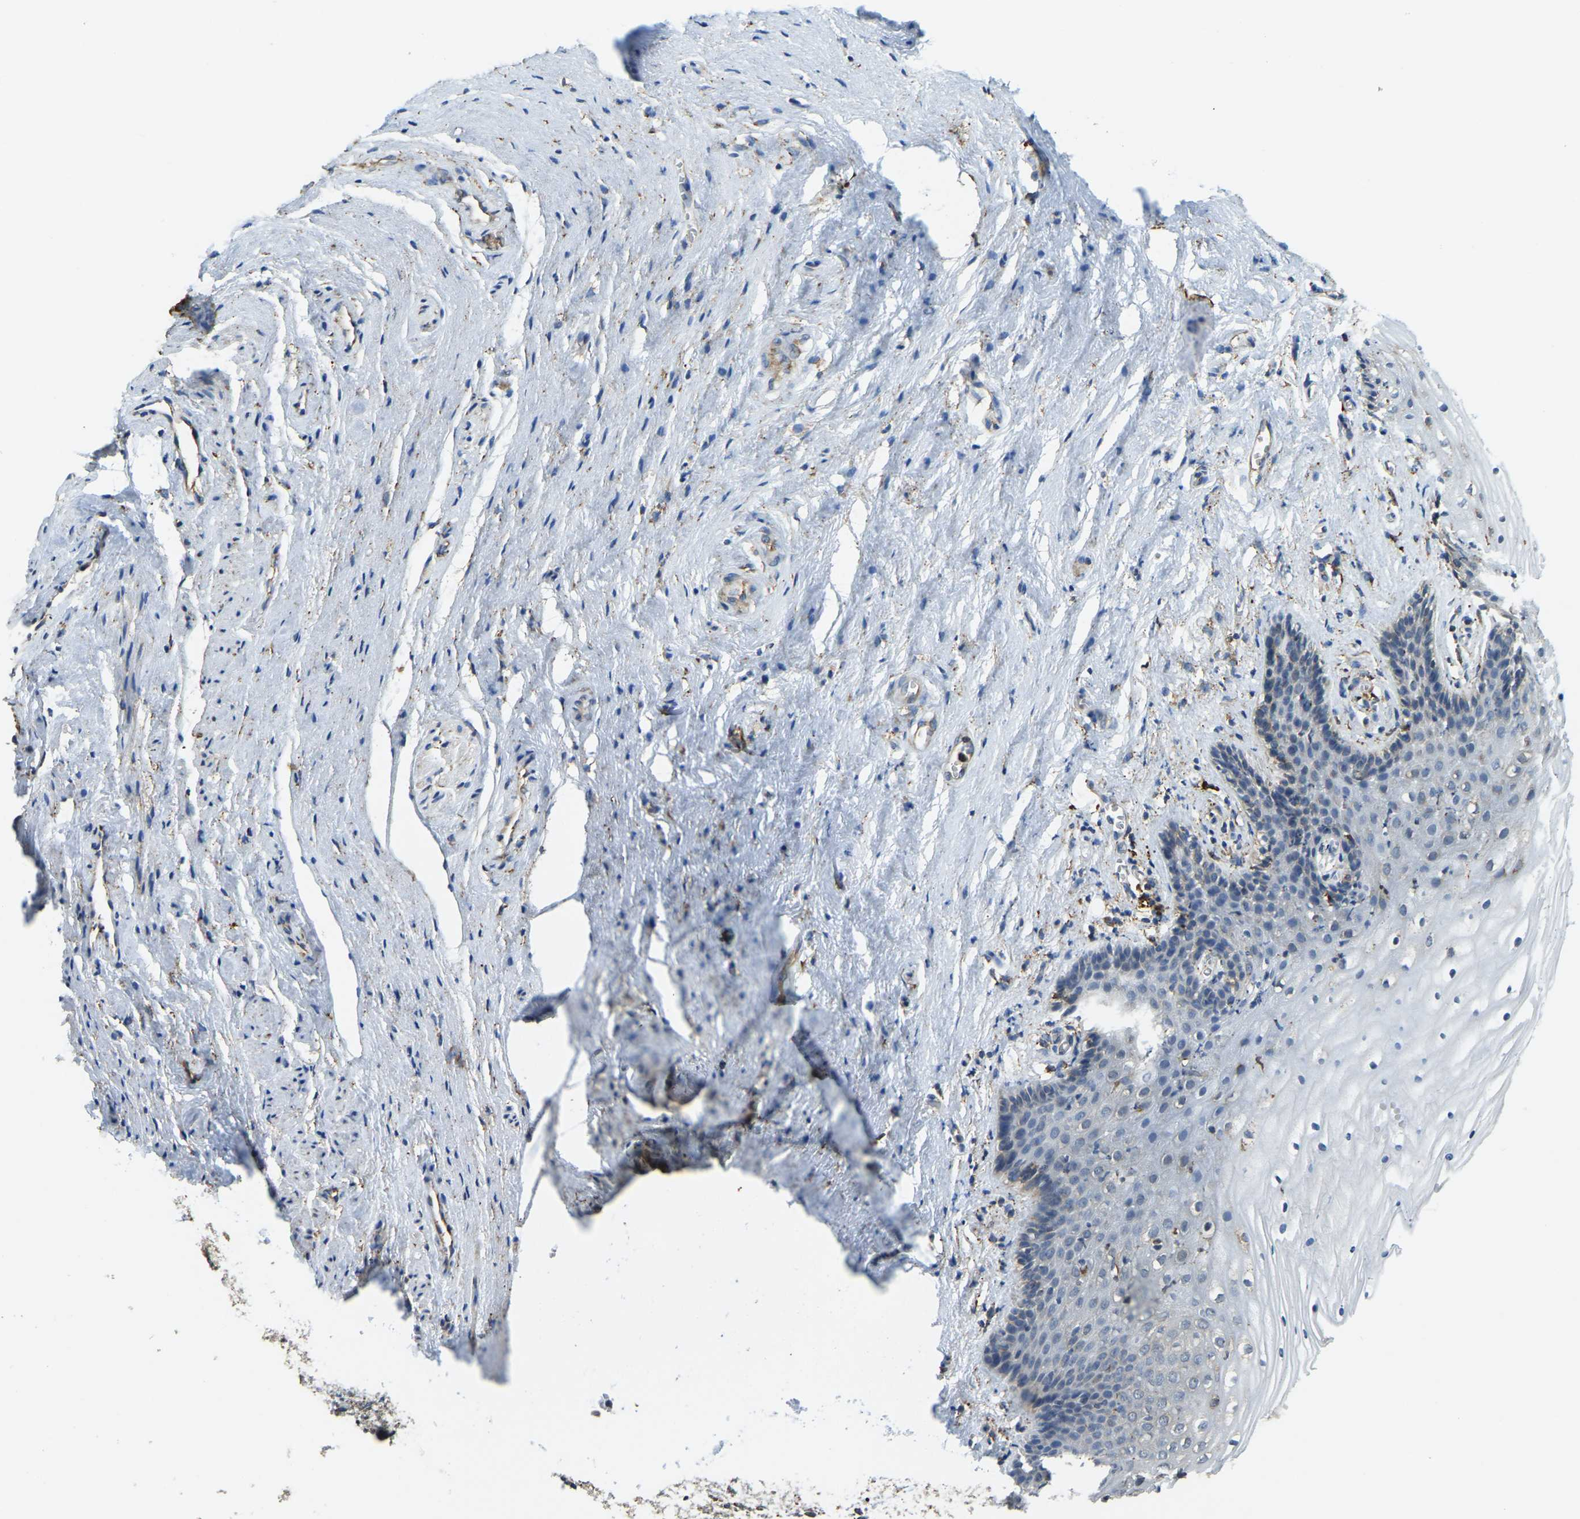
{"staining": {"intensity": "negative", "quantity": "none", "location": "none"}, "tissue": "vagina", "cell_type": "Squamous epithelial cells", "image_type": "normal", "snomed": [{"axis": "morphology", "description": "Normal tissue, NOS"}, {"axis": "topography", "description": "Vagina"}], "caption": "An IHC image of benign vagina is shown. There is no staining in squamous epithelial cells of vagina. (DAB (3,3'-diaminobenzidine) immunohistochemistry (IHC), high magnification).", "gene": "RNF115", "patient": {"sex": "female", "age": 44}}